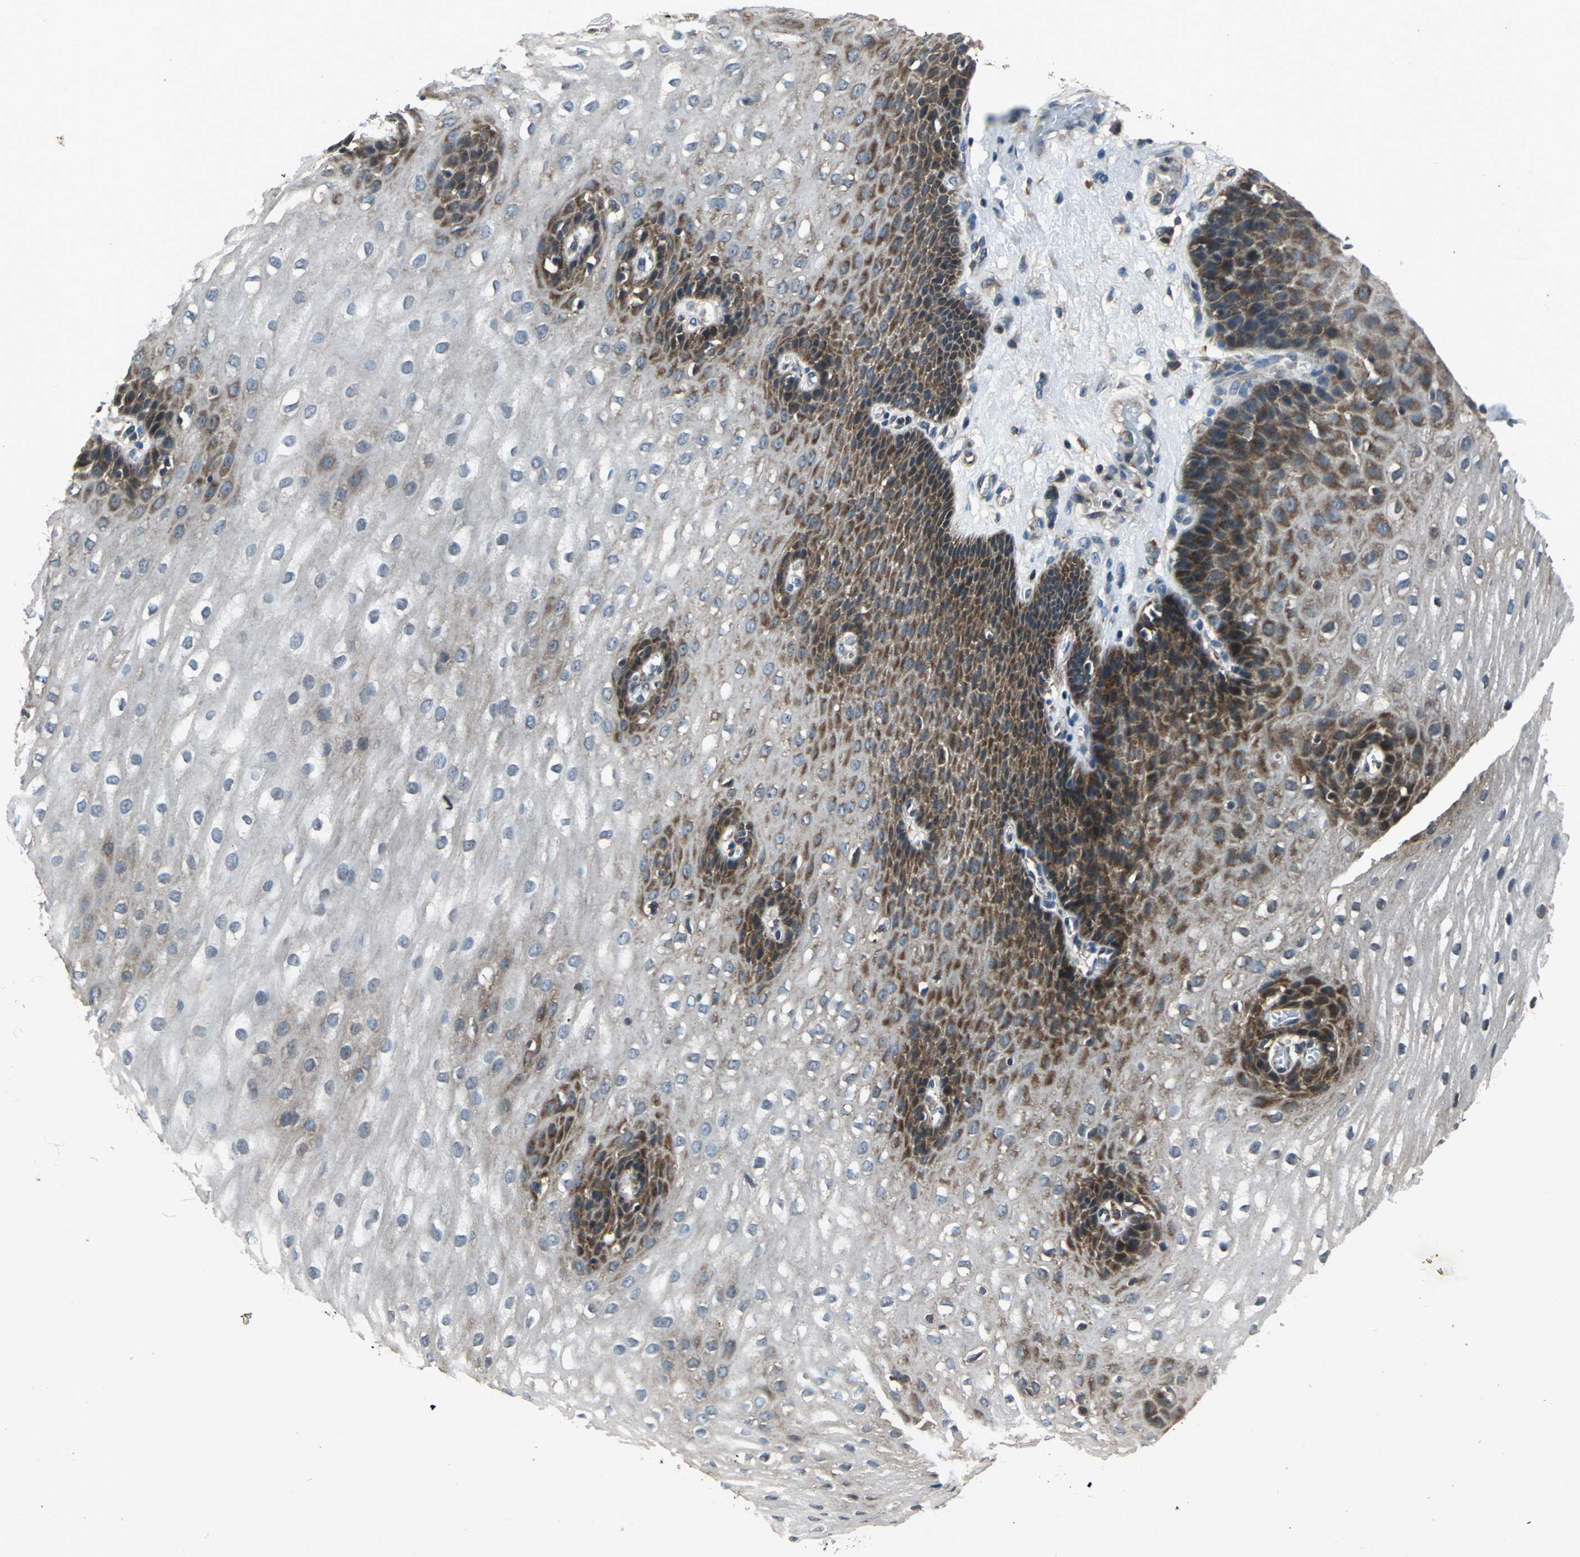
{"staining": {"intensity": "moderate", "quantity": "25%-75%", "location": "cytoplasmic/membranous"}, "tissue": "esophagus", "cell_type": "Squamous epithelial cells", "image_type": "normal", "snomed": [{"axis": "morphology", "description": "Normal tissue, NOS"}, {"axis": "topography", "description": "Esophagus"}], "caption": "Protein staining of normal esophagus shows moderate cytoplasmic/membranous staining in approximately 25%-75% of squamous epithelial cells.", "gene": "EIF2B2", "patient": {"sex": "male", "age": 48}}